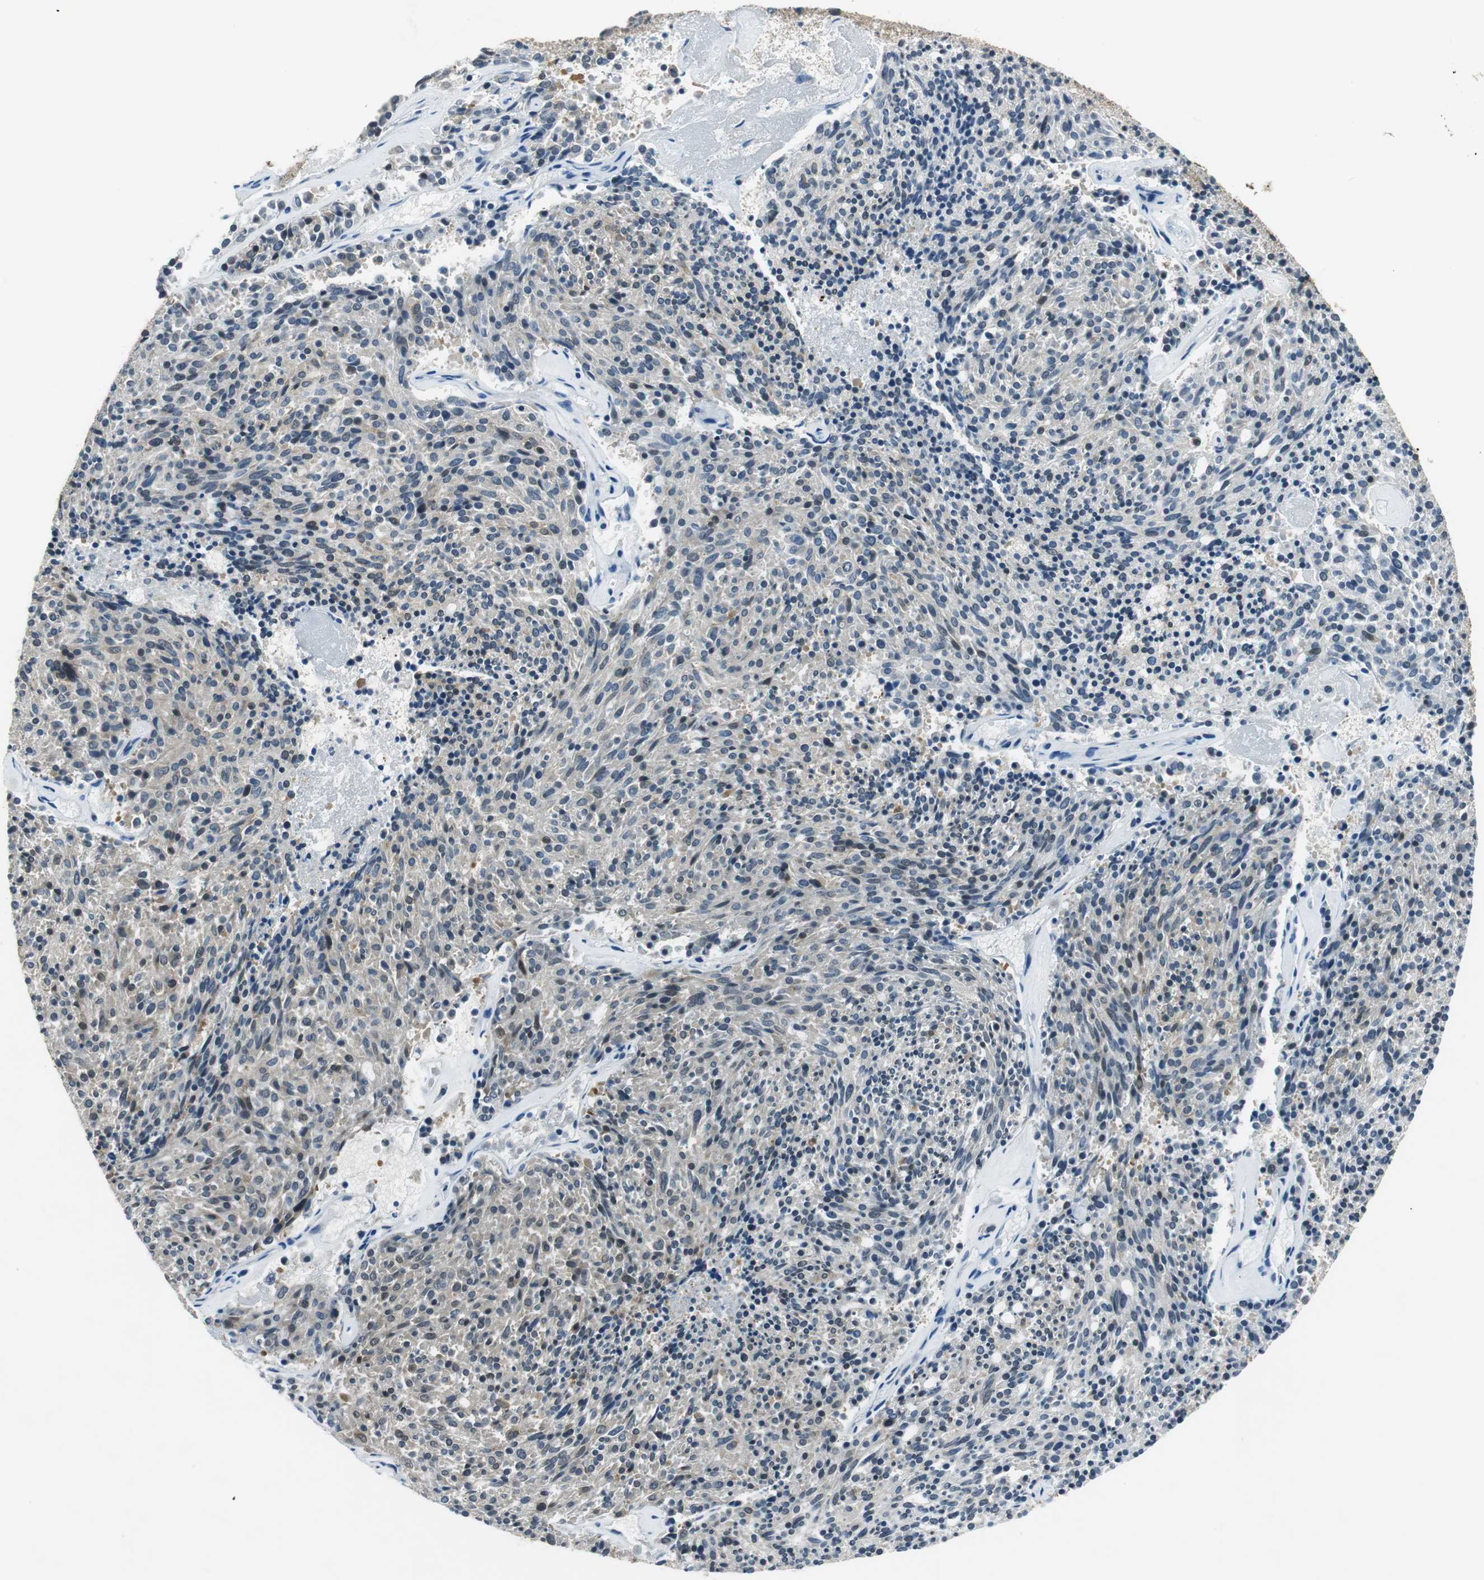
{"staining": {"intensity": "negative", "quantity": "none", "location": "none"}, "tissue": "carcinoid", "cell_type": "Tumor cells", "image_type": "cancer", "snomed": [{"axis": "morphology", "description": "Carcinoid, malignant, NOS"}, {"axis": "topography", "description": "Pancreas"}], "caption": "Immunohistochemistry of carcinoid exhibits no staining in tumor cells.", "gene": "ME1", "patient": {"sex": "female", "age": 54}}